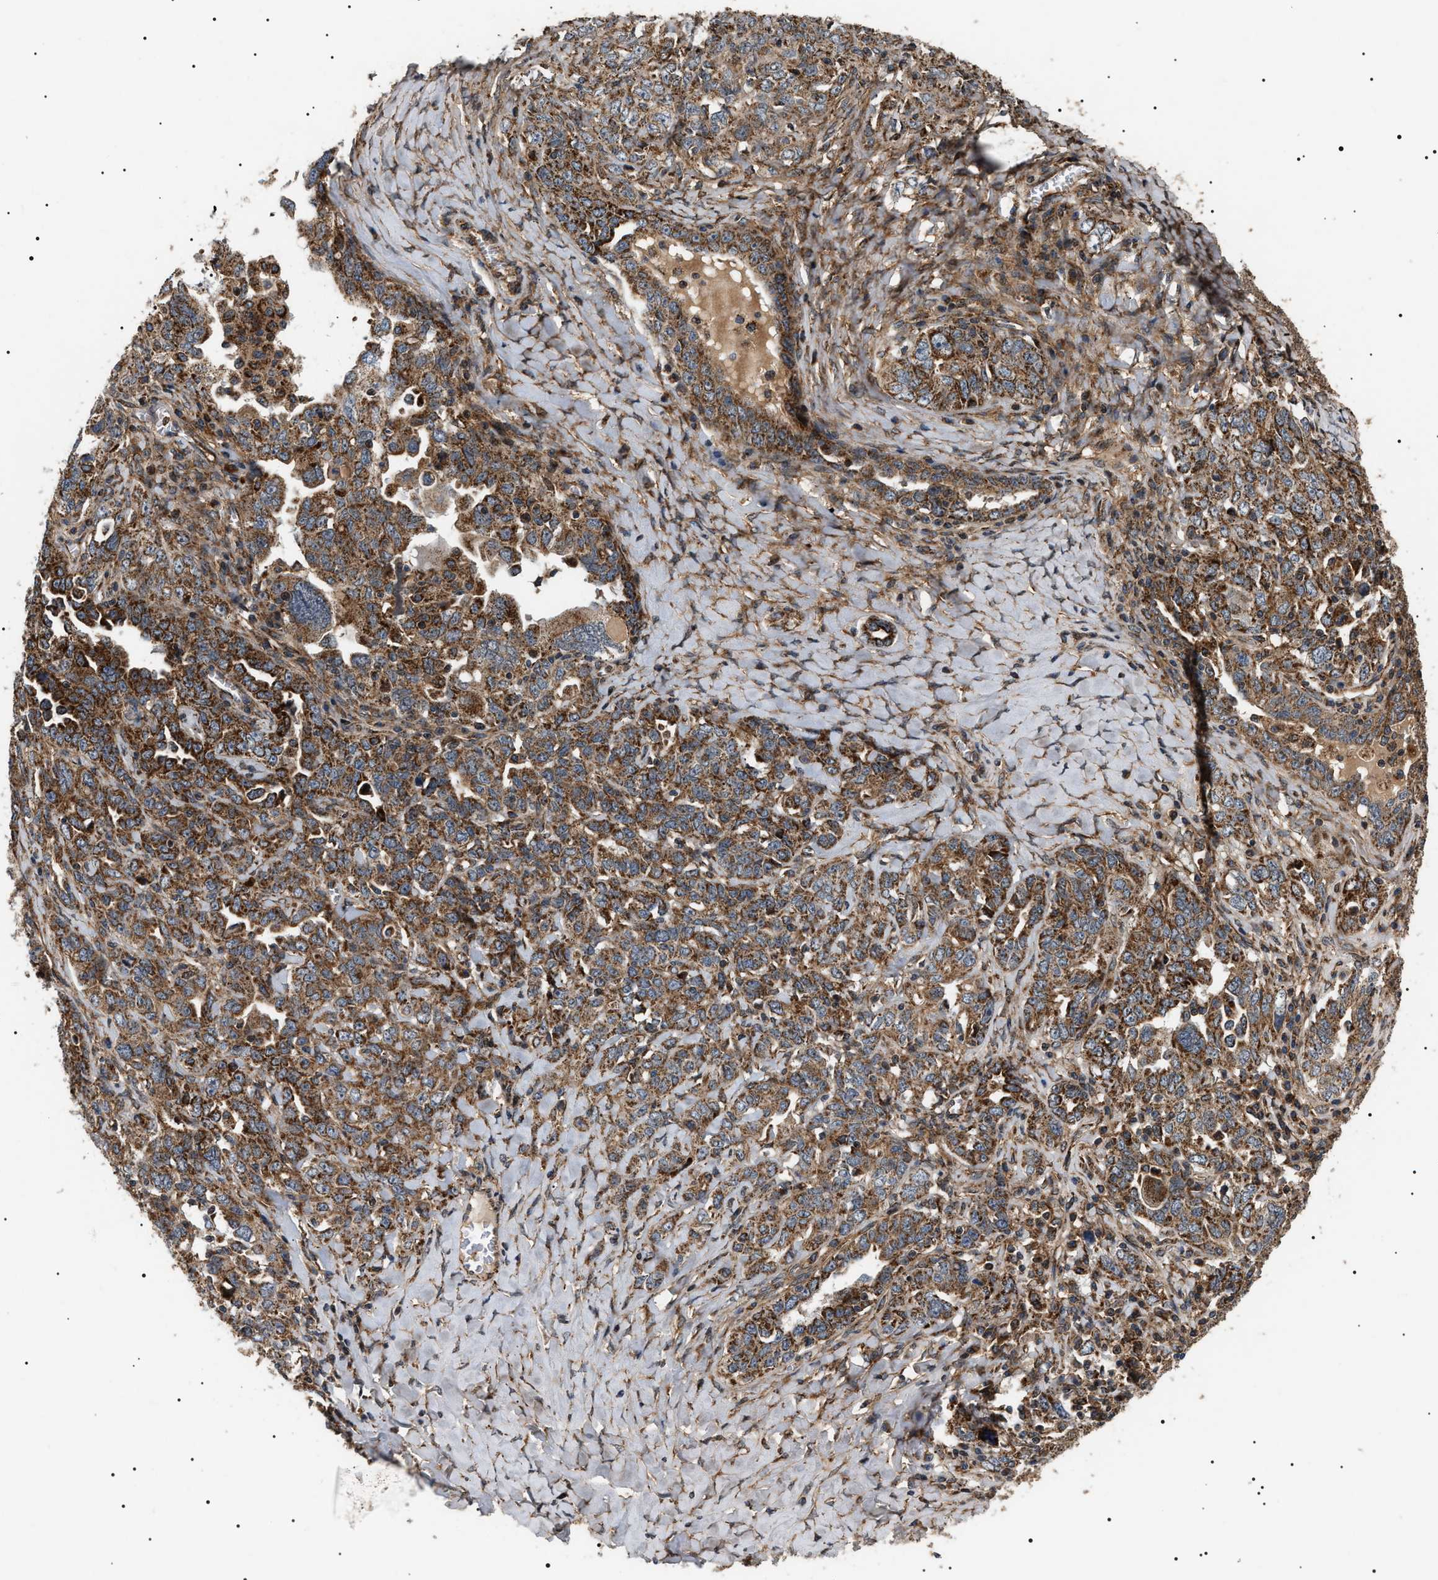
{"staining": {"intensity": "strong", "quantity": ">75%", "location": "cytoplasmic/membranous"}, "tissue": "ovarian cancer", "cell_type": "Tumor cells", "image_type": "cancer", "snomed": [{"axis": "morphology", "description": "Carcinoma, endometroid"}, {"axis": "topography", "description": "Ovary"}], "caption": "Immunohistochemistry (IHC) image of neoplastic tissue: ovarian cancer (endometroid carcinoma) stained using immunohistochemistry demonstrates high levels of strong protein expression localized specifically in the cytoplasmic/membranous of tumor cells, appearing as a cytoplasmic/membranous brown color.", "gene": "ZBTB26", "patient": {"sex": "female", "age": 62}}